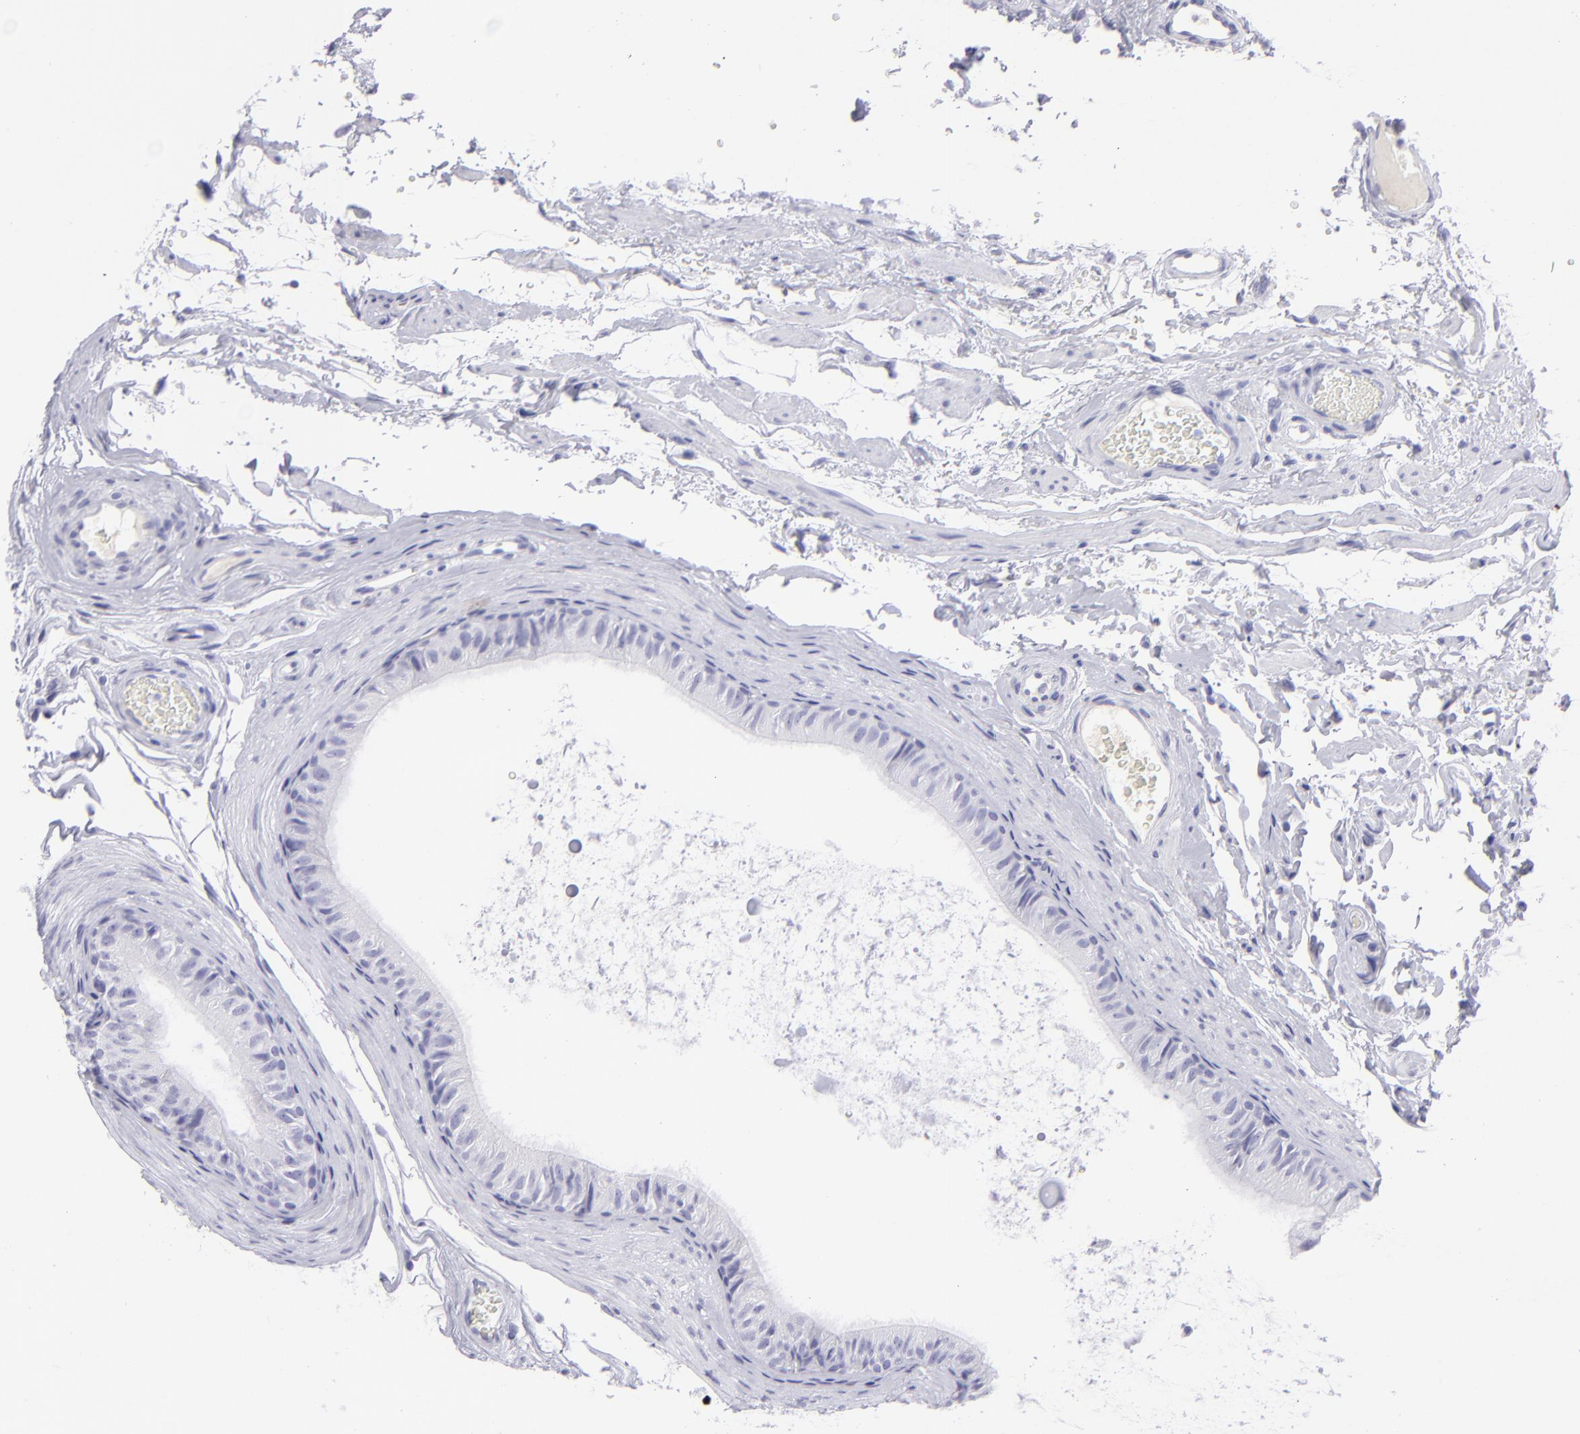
{"staining": {"intensity": "negative", "quantity": "none", "location": "none"}, "tissue": "epididymis", "cell_type": "Glandular cells", "image_type": "normal", "snomed": [{"axis": "morphology", "description": "Normal tissue, NOS"}, {"axis": "topography", "description": "Testis"}, {"axis": "topography", "description": "Epididymis"}], "caption": "Histopathology image shows no protein staining in glandular cells of normal epididymis.", "gene": "SLC1A2", "patient": {"sex": "male", "age": 36}}